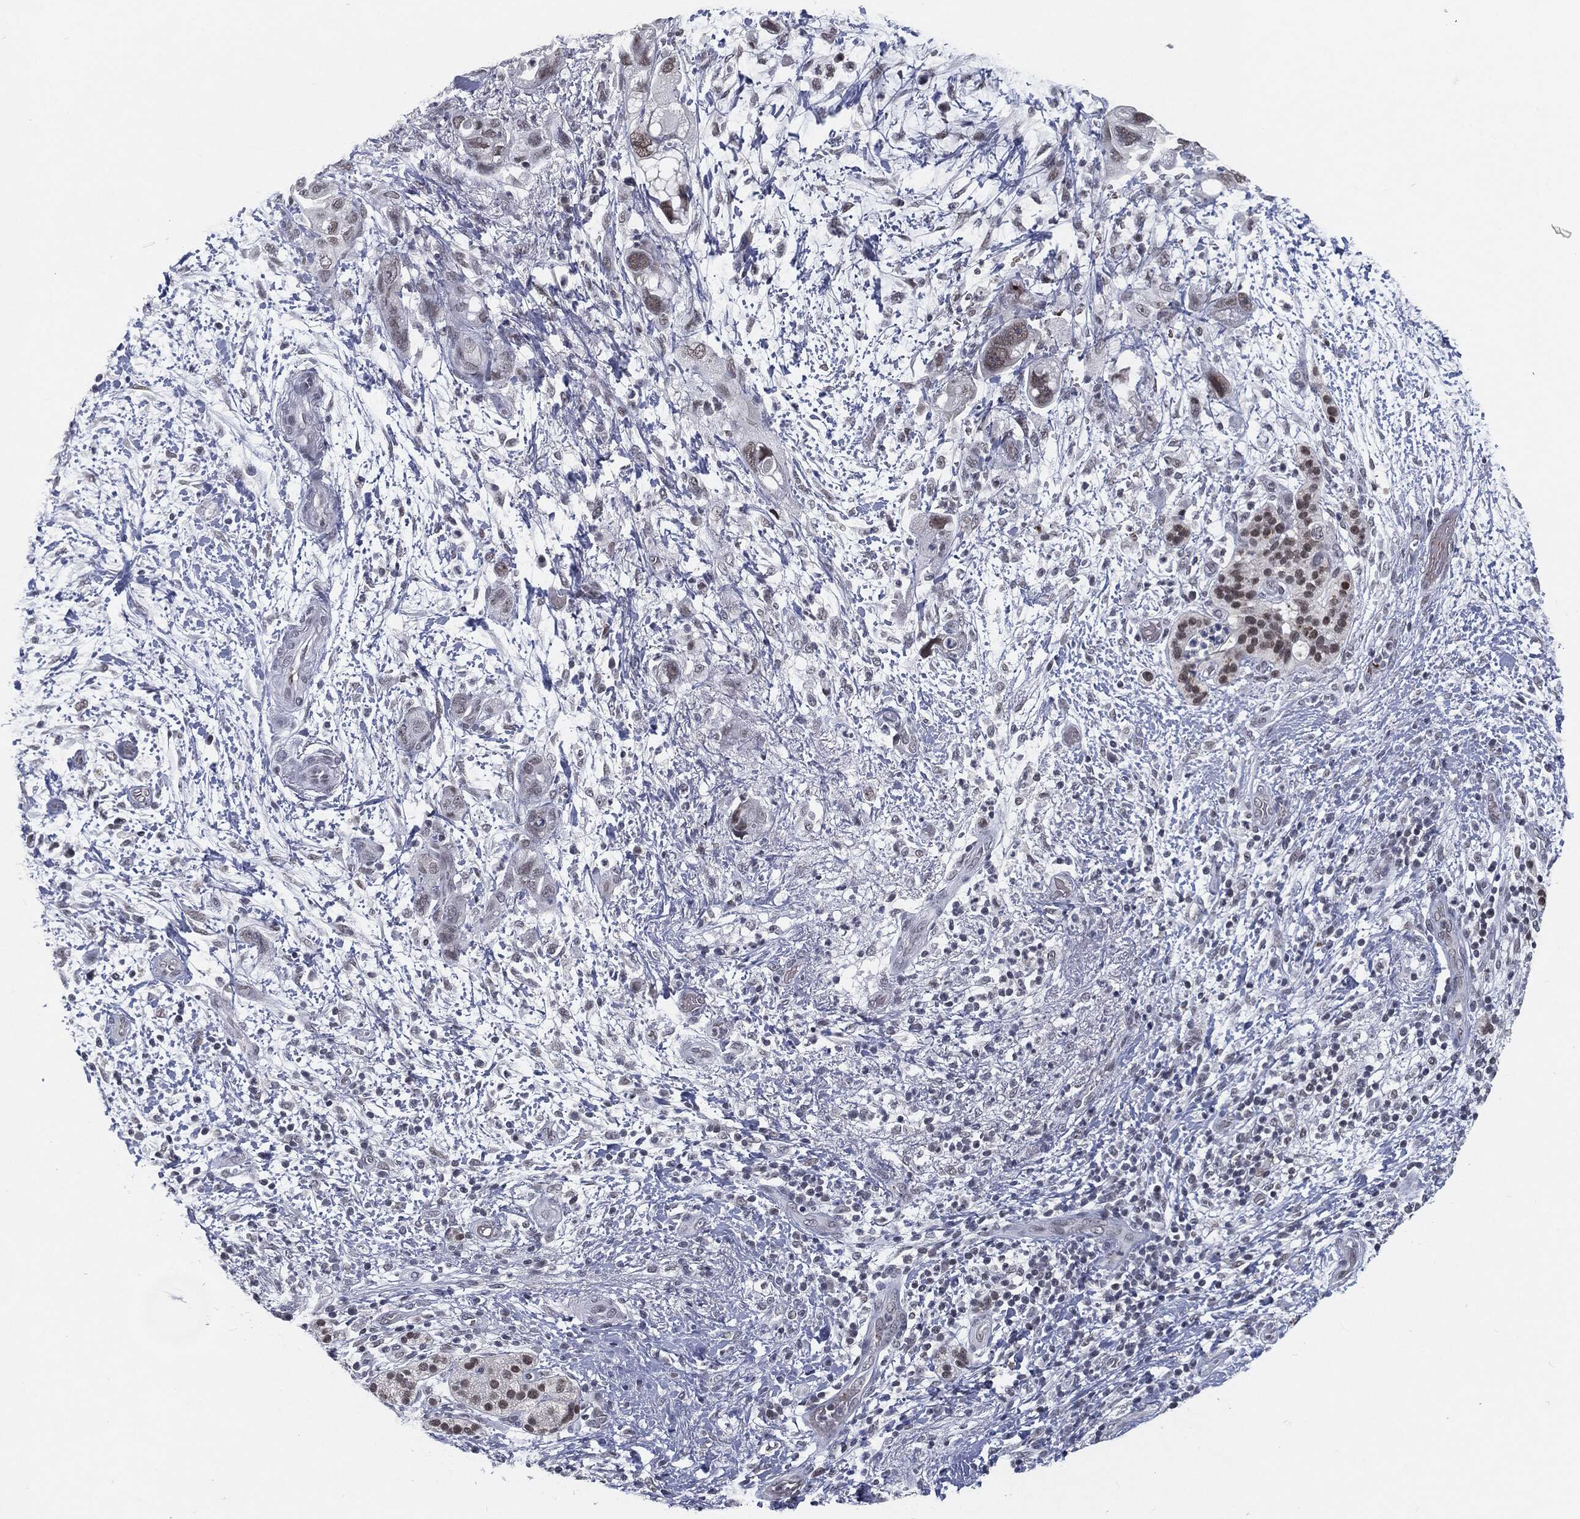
{"staining": {"intensity": "weak", "quantity": "<25%", "location": "nuclear"}, "tissue": "pancreatic cancer", "cell_type": "Tumor cells", "image_type": "cancer", "snomed": [{"axis": "morphology", "description": "Adenocarcinoma, NOS"}, {"axis": "topography", "description": "Pancreas"}], "caption": "Tumor cells show no significant protein positivity in pancreatic cancer (adenocarcinoma). (Stains: DAB IHC with hematoxylin counter stain, Microscopy: brightfield microscopy at high magnification).", "gene": "ANXA1", "patient": {"sex": "female", "age": 72}}